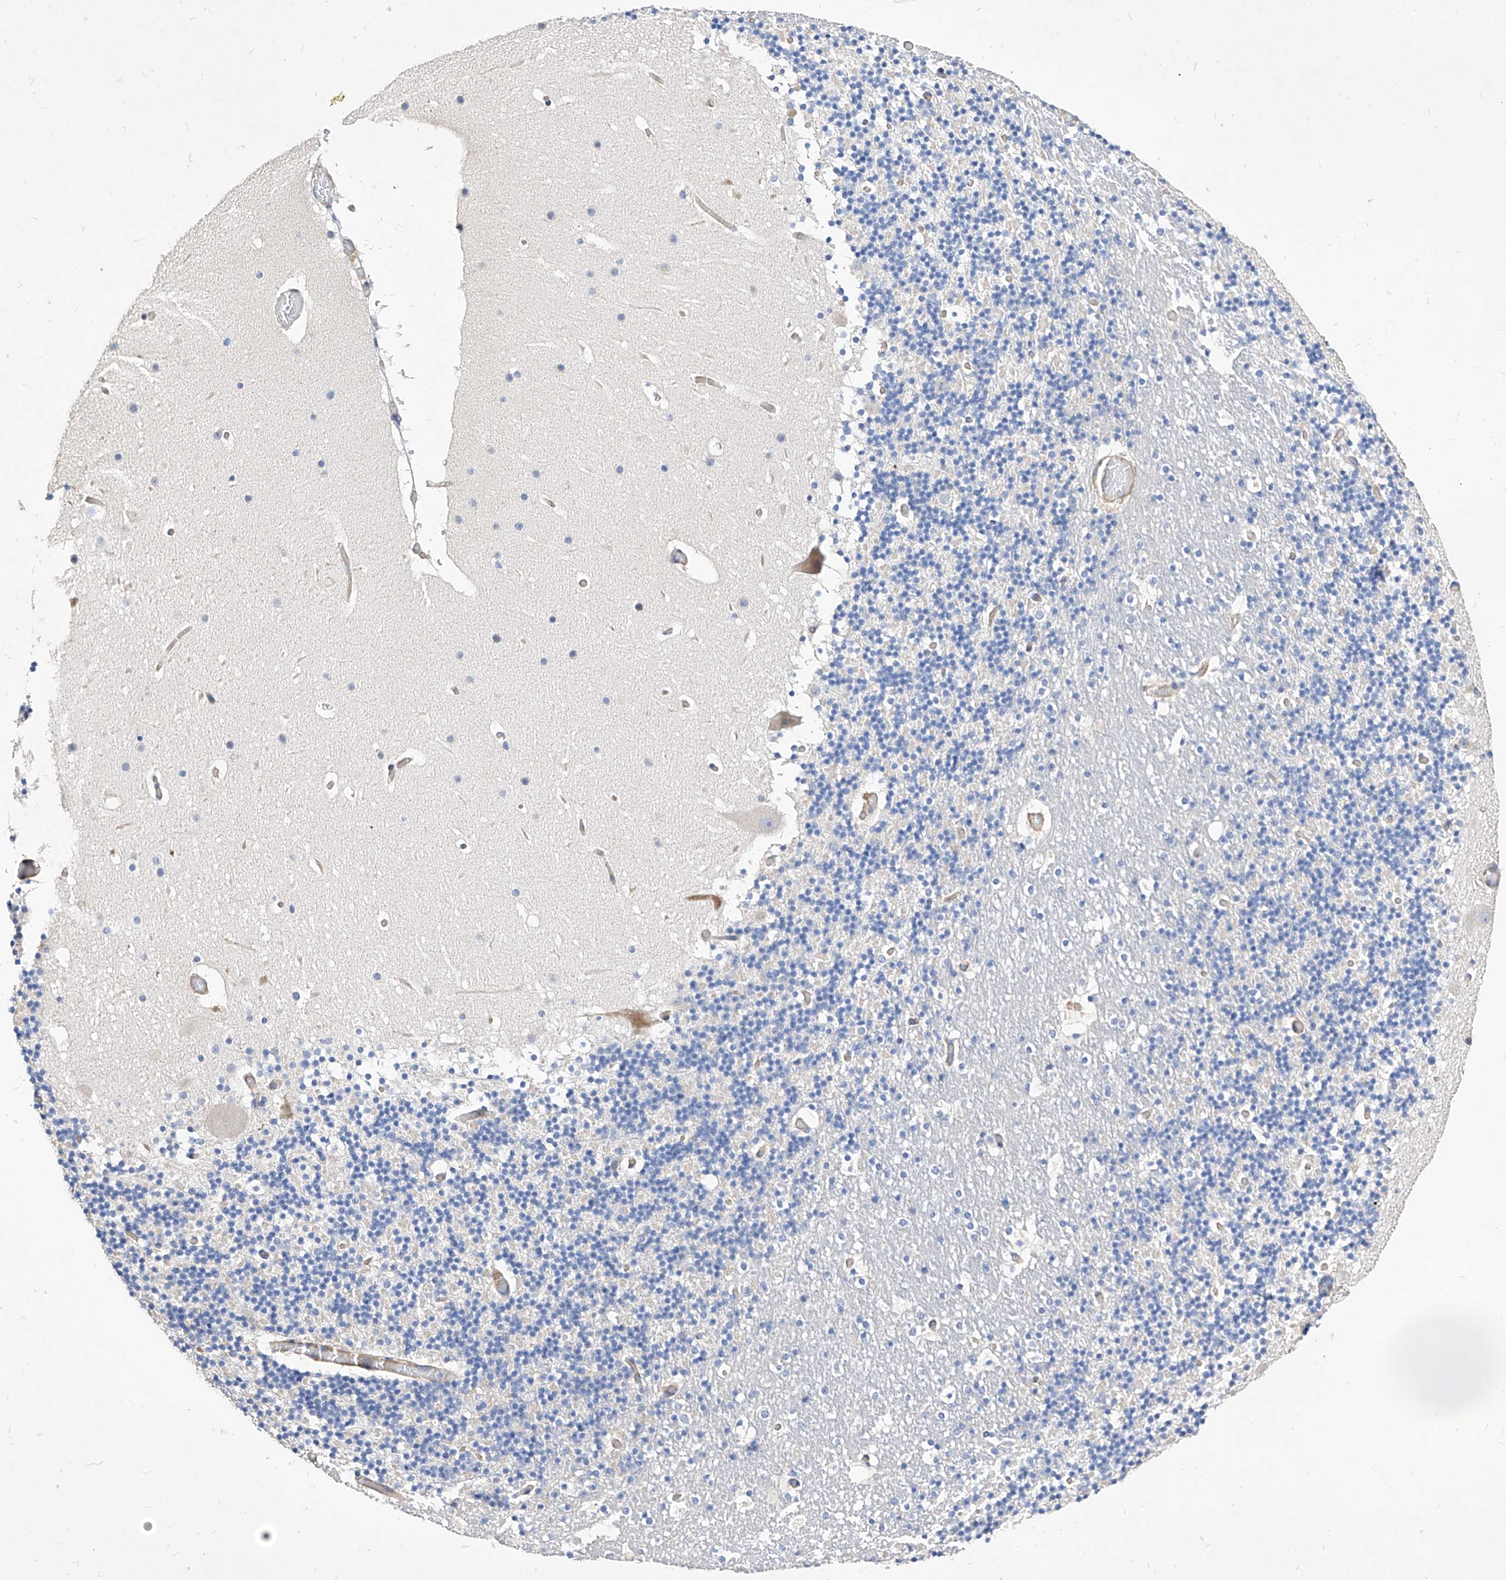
{"staining": {"intensity": "negative", "quantity": "none", "location": "none"}, "tissue": "cerebellum", "cell_type": "Cells in granular layer", "image_type": "normal", "snomed": [{"axis": "morphology", "description": "Normal tissue, NOS"}, {"axis": "topography", "description": "Cerebellum"}], "caption": "Protein analysis of benign cerebellum demonstrates no significant positivity in cells in granular layer.", "gene": "SCGB2A1", "patient": {"sex": "male", "age": 57}}